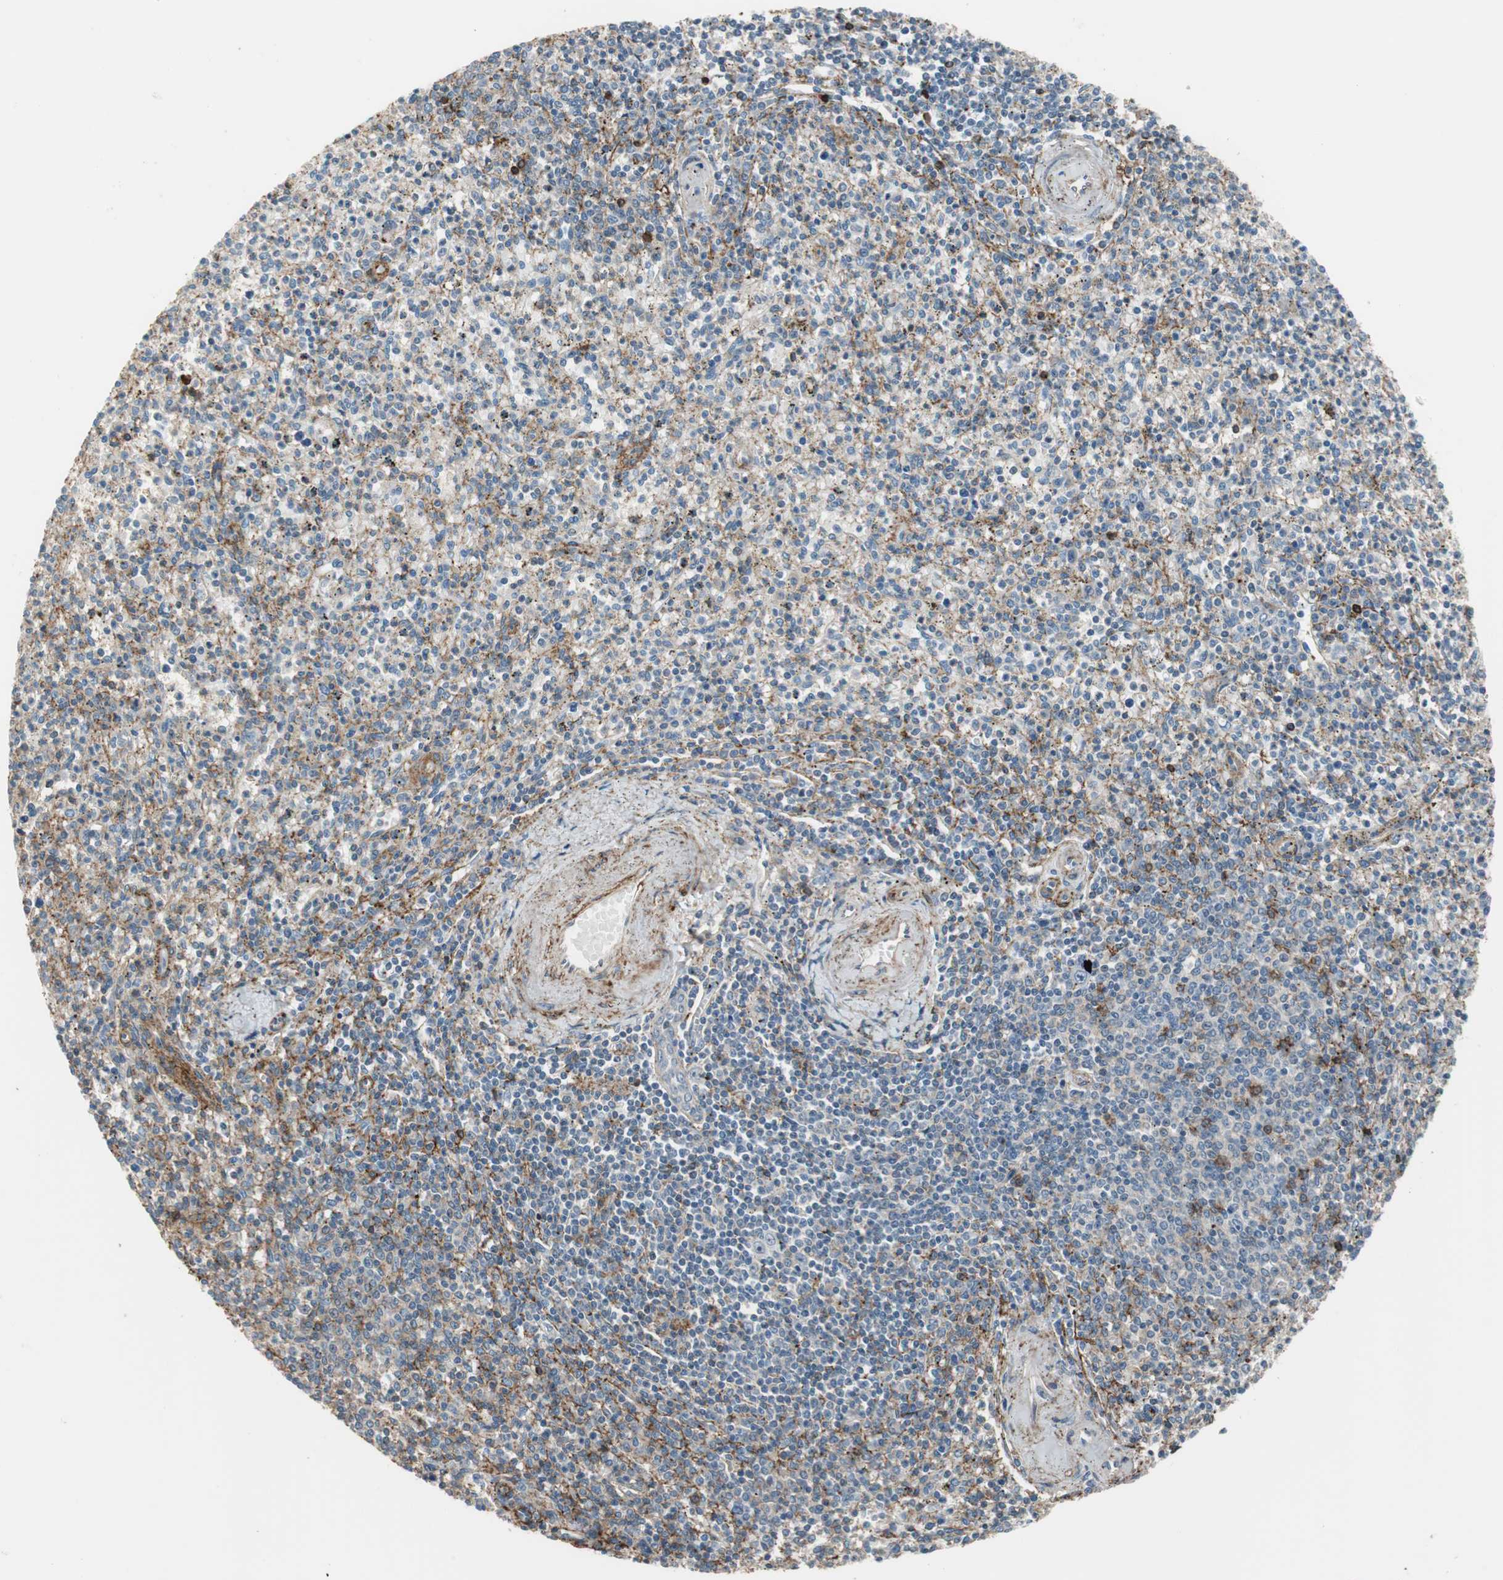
{"staining": {"intensity": "weak", "quantity": "<25%", "location": "cytoplasmic/membranous"}, "tissue": "spleen", "cell_type": "Cells in red pulp", "image_type": "normal", "snomed": [{"axis": "morphology", "description": "Normal tissue, NOS"}, {"axis": "topography", "description": "Spleen"}], "caption": "An immunohistochemistry (IHC) micrograph of normal spleen is shown. There is no staining in cells in red pulp of spleen. (DAB immunohistochemistry (IHC) visualized using brightfield microscopy, high magnification).", "gene": "GRHL1", "patient": {"sex": "male", "age": 72}}